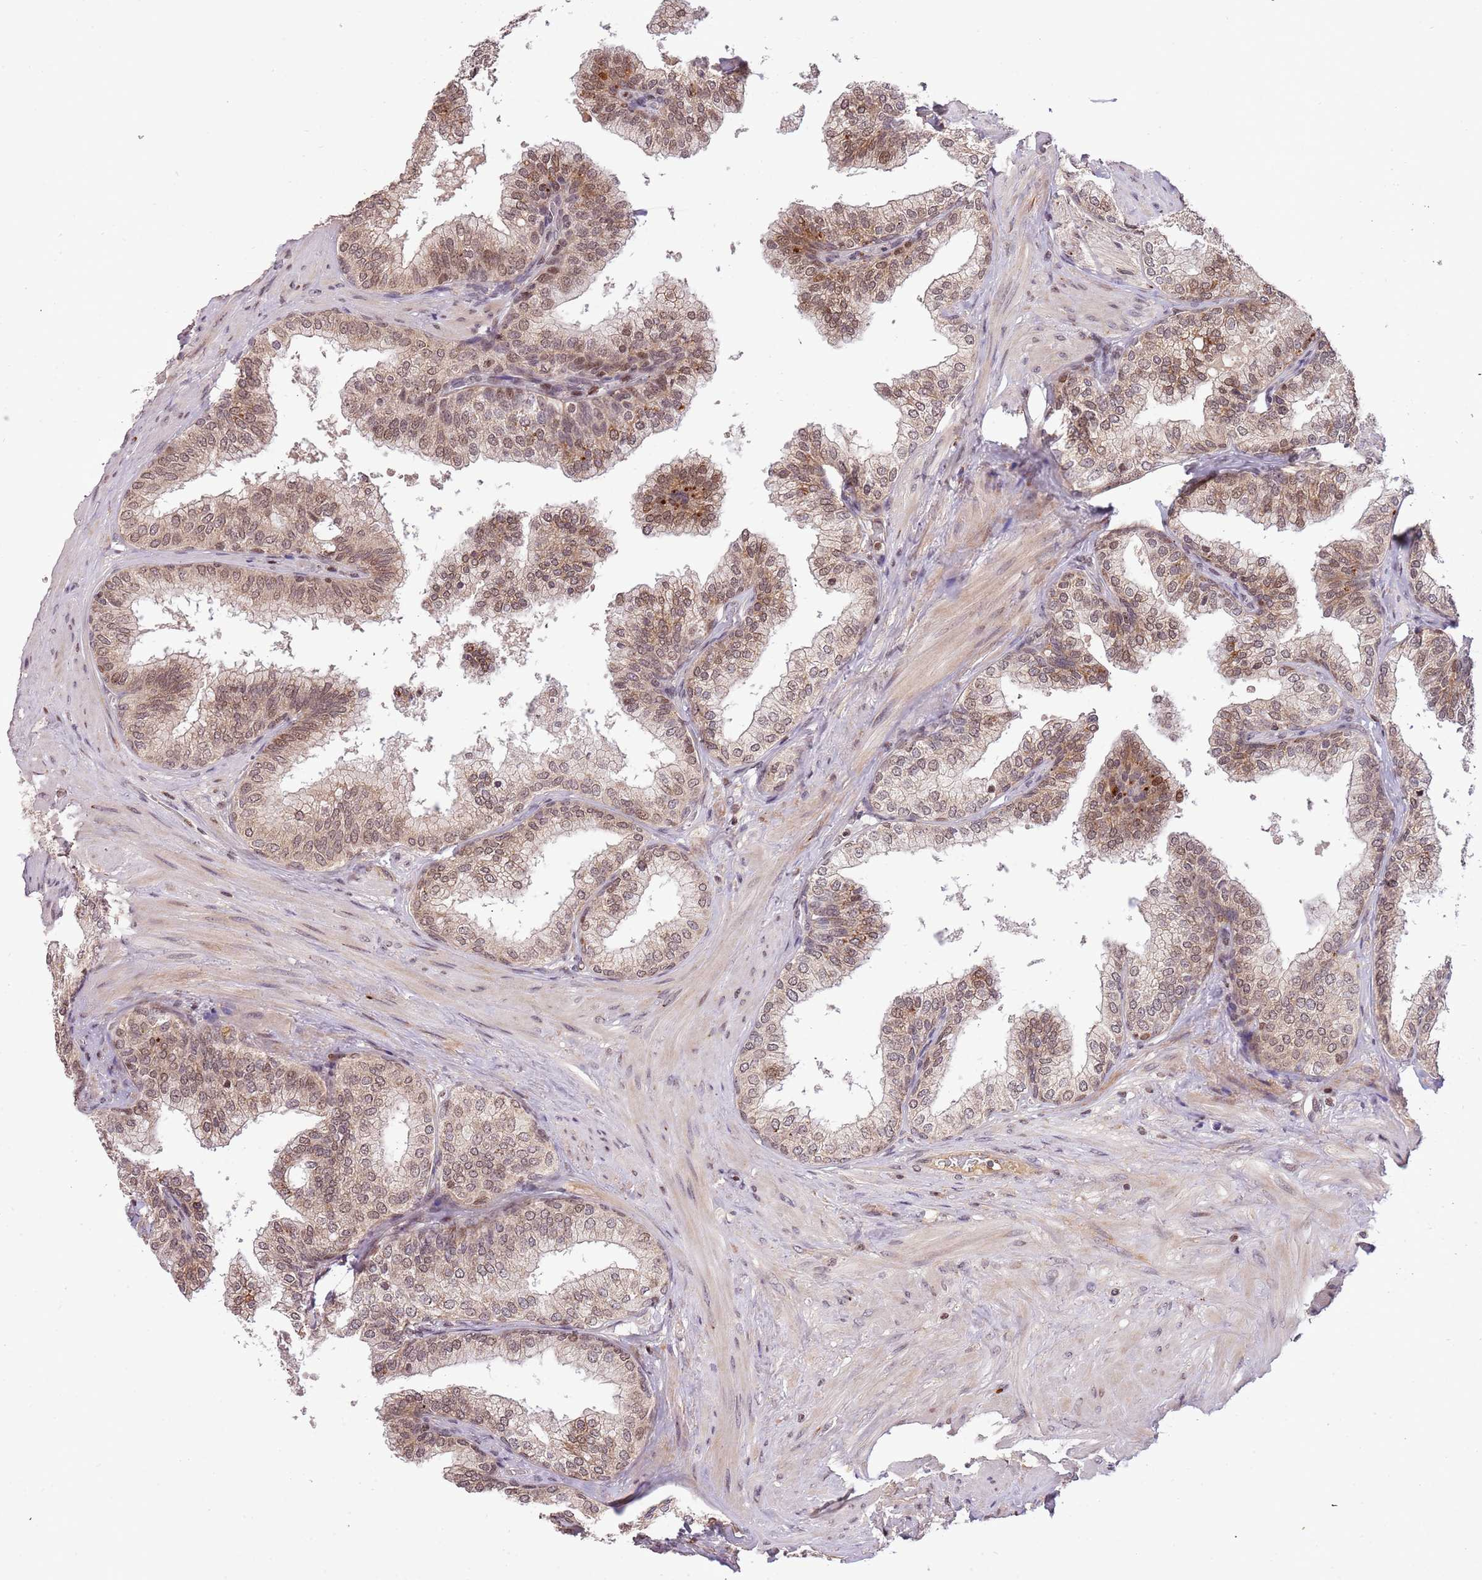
{"staining": {"intensity": "moderate", "quantity": "25%-75%", "location": "cytoplasmic/membranous,nuclear"}, "tissue": "prostate", "cell_type": "Glandular cells", "image_type": "normal", "snomed": [{"axis": "morphology", "description": "Normal tissue, NOS"}, {"axis": "topography", "description": "Prostate"}], "caption": "DAB (3,3'-diaminobenzidine) immunohistochemical staining of normal prostate reveals moderate cytoplasmic/membranous,nuclear protein positivity in about 25%-75% of glandular cells. The staining was performed using DAB, with brown indicating positive protein expression. Nuclei are stained blue with hematoxylin.", "gene": "SAMSN1", "patient": {"sex": "male", "age": 60}}